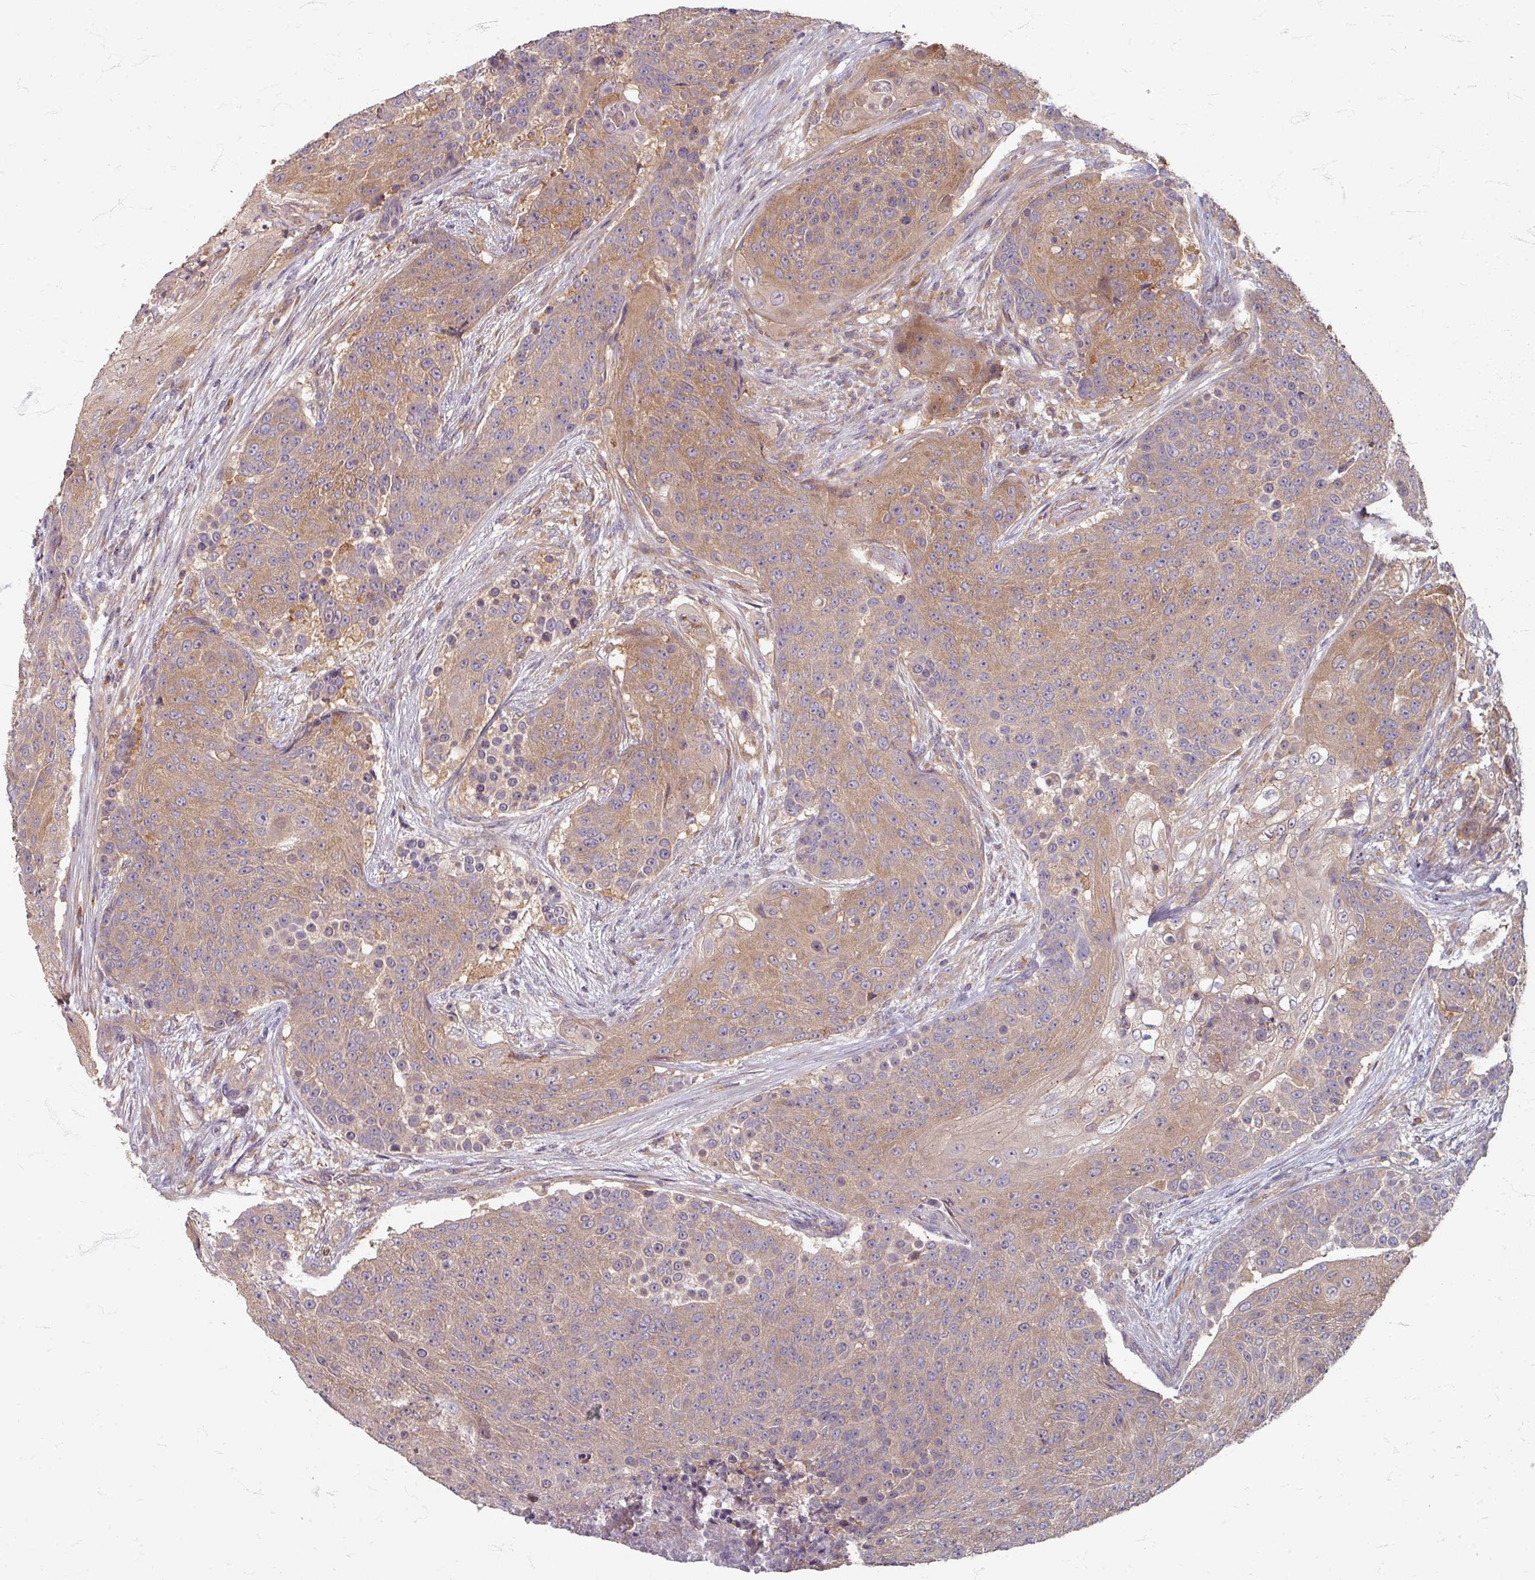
{"staining": {"intensity": "moderate", "quantity": ">75%", "location": "cytoplasmic/membranous"}, "tissue": "urothelial cancer", "cell_type": "Tumor cells", "image_type": "cancer", "snomed": [{"axis": "morphology", "description": "Urothelial carcinoma, High grade"}, {"axis": "topography", "description": "Urinary bladder"}], "caption": "An IHC histopathology image of neoplastic tissue is shown. Protein staining in brown highlights moderate cytoplasmic/membranous positivity in high-grade urothelial carcinoma within tumor cells. (brown staining indicates protein expression, while blue staining denotes nuclei).", "gene": "STAM", "patient": {"sex": "female", "age": 63}}